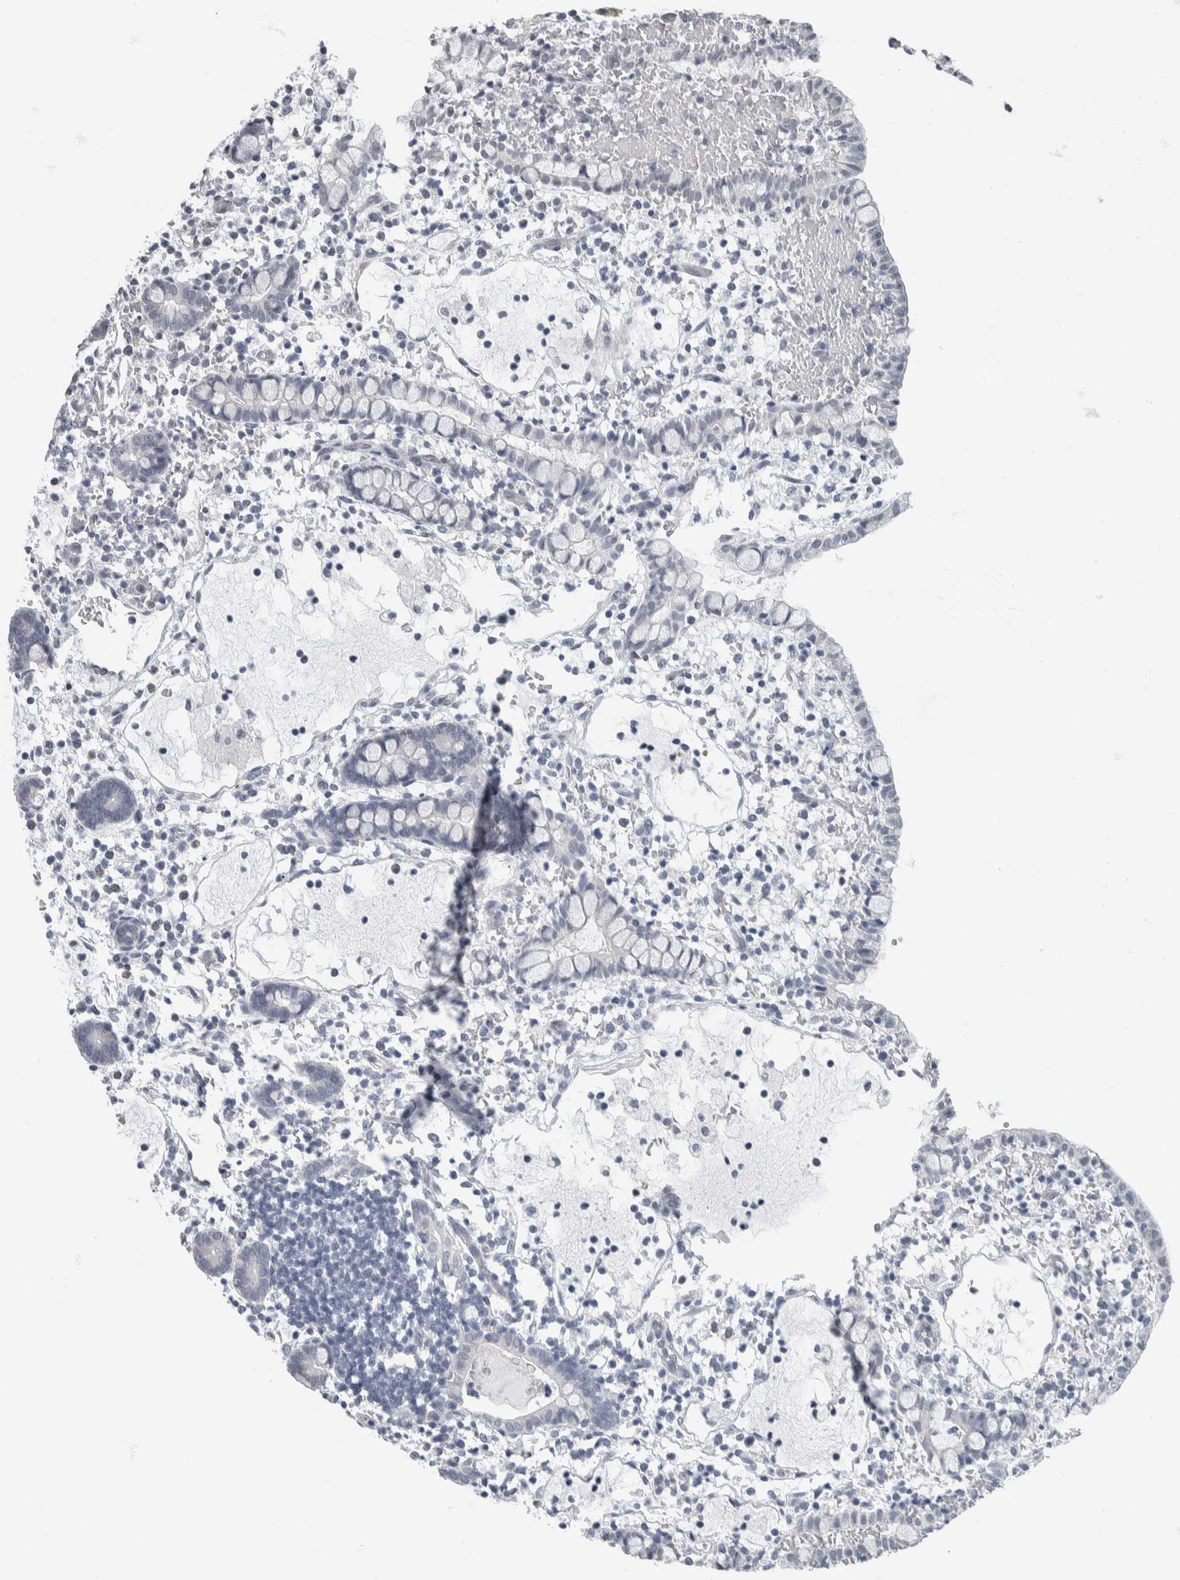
{"staining": {"intensity": "negative", "quantity": "none", "location": "none"}, "tissue": "small intestine", "cell_type": "Glandular cells", "image_type": "normal", "snomed": [{"axis": "morphology", "description": "Normal tissue, NOS"}, {"axis": "morphology", "description": "Developmental malformation"}, {"axis": "topography", "description": "Small intestine"}], "caption": "Immunohistochemistry image of benign small intestine stained for a protein (brown), which displays no expression in glandular cells.", "gene": "NEFM", "patient": {"sex": "male"}}